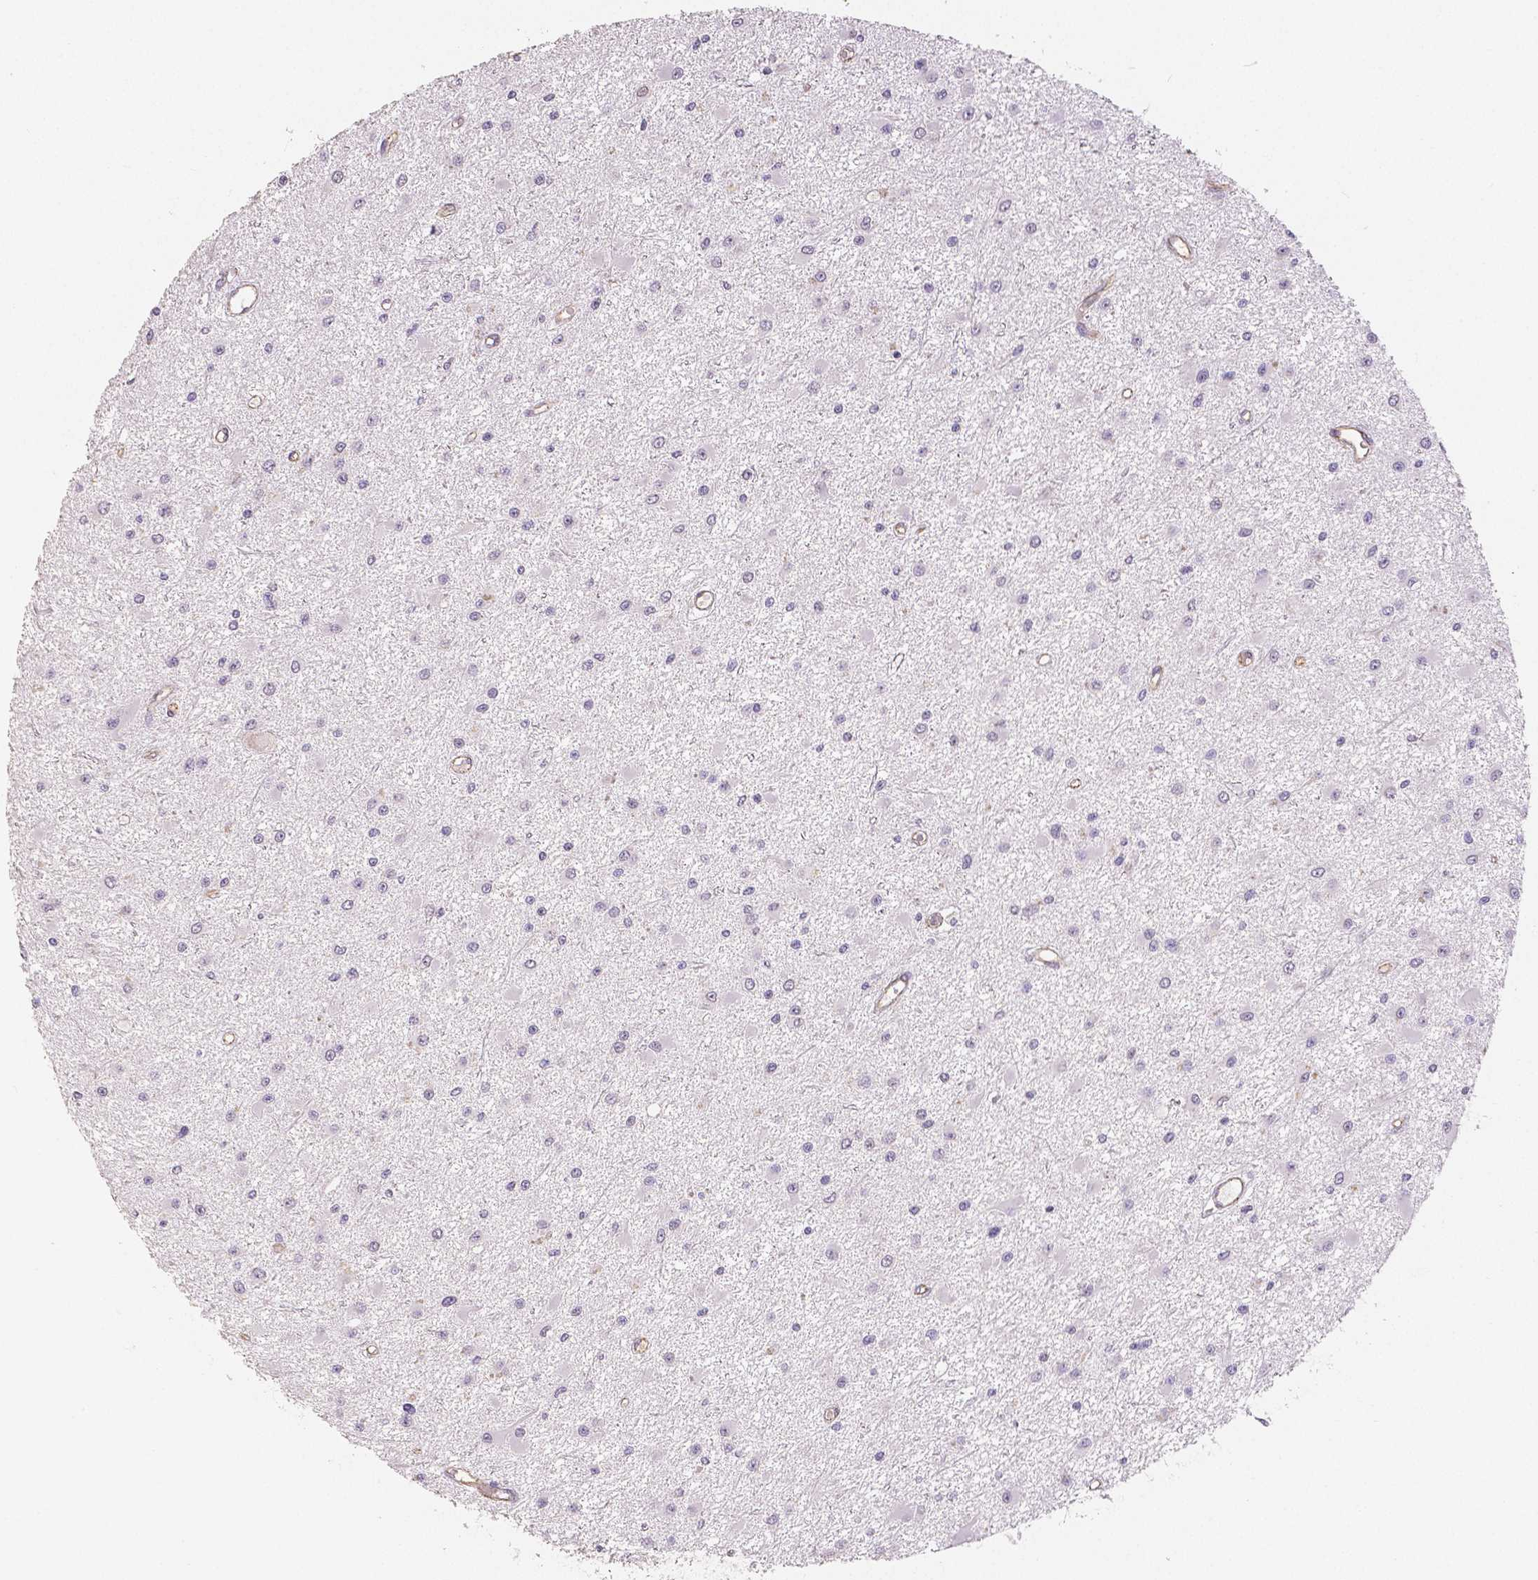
{"staining": {"intensity": "negative", "quantity": "none", "location": "none"}, "tissue": "glioma", "cell_type": "Tumor cells", "image_type": "cancer", "snomed": [{"axis": "morphology", "description": "Glioma, malignant, High grade"}, {"axis": "topography", "description": "Brain"}], "caption": "DAB (3,3'-diaminobenzidine) immunohistochemical staining of malignant glioma (high-grade) displays no significant positivity in tumor cells.", "gene": "OCLN", "patient": {"sex": "male", "age": 54}}